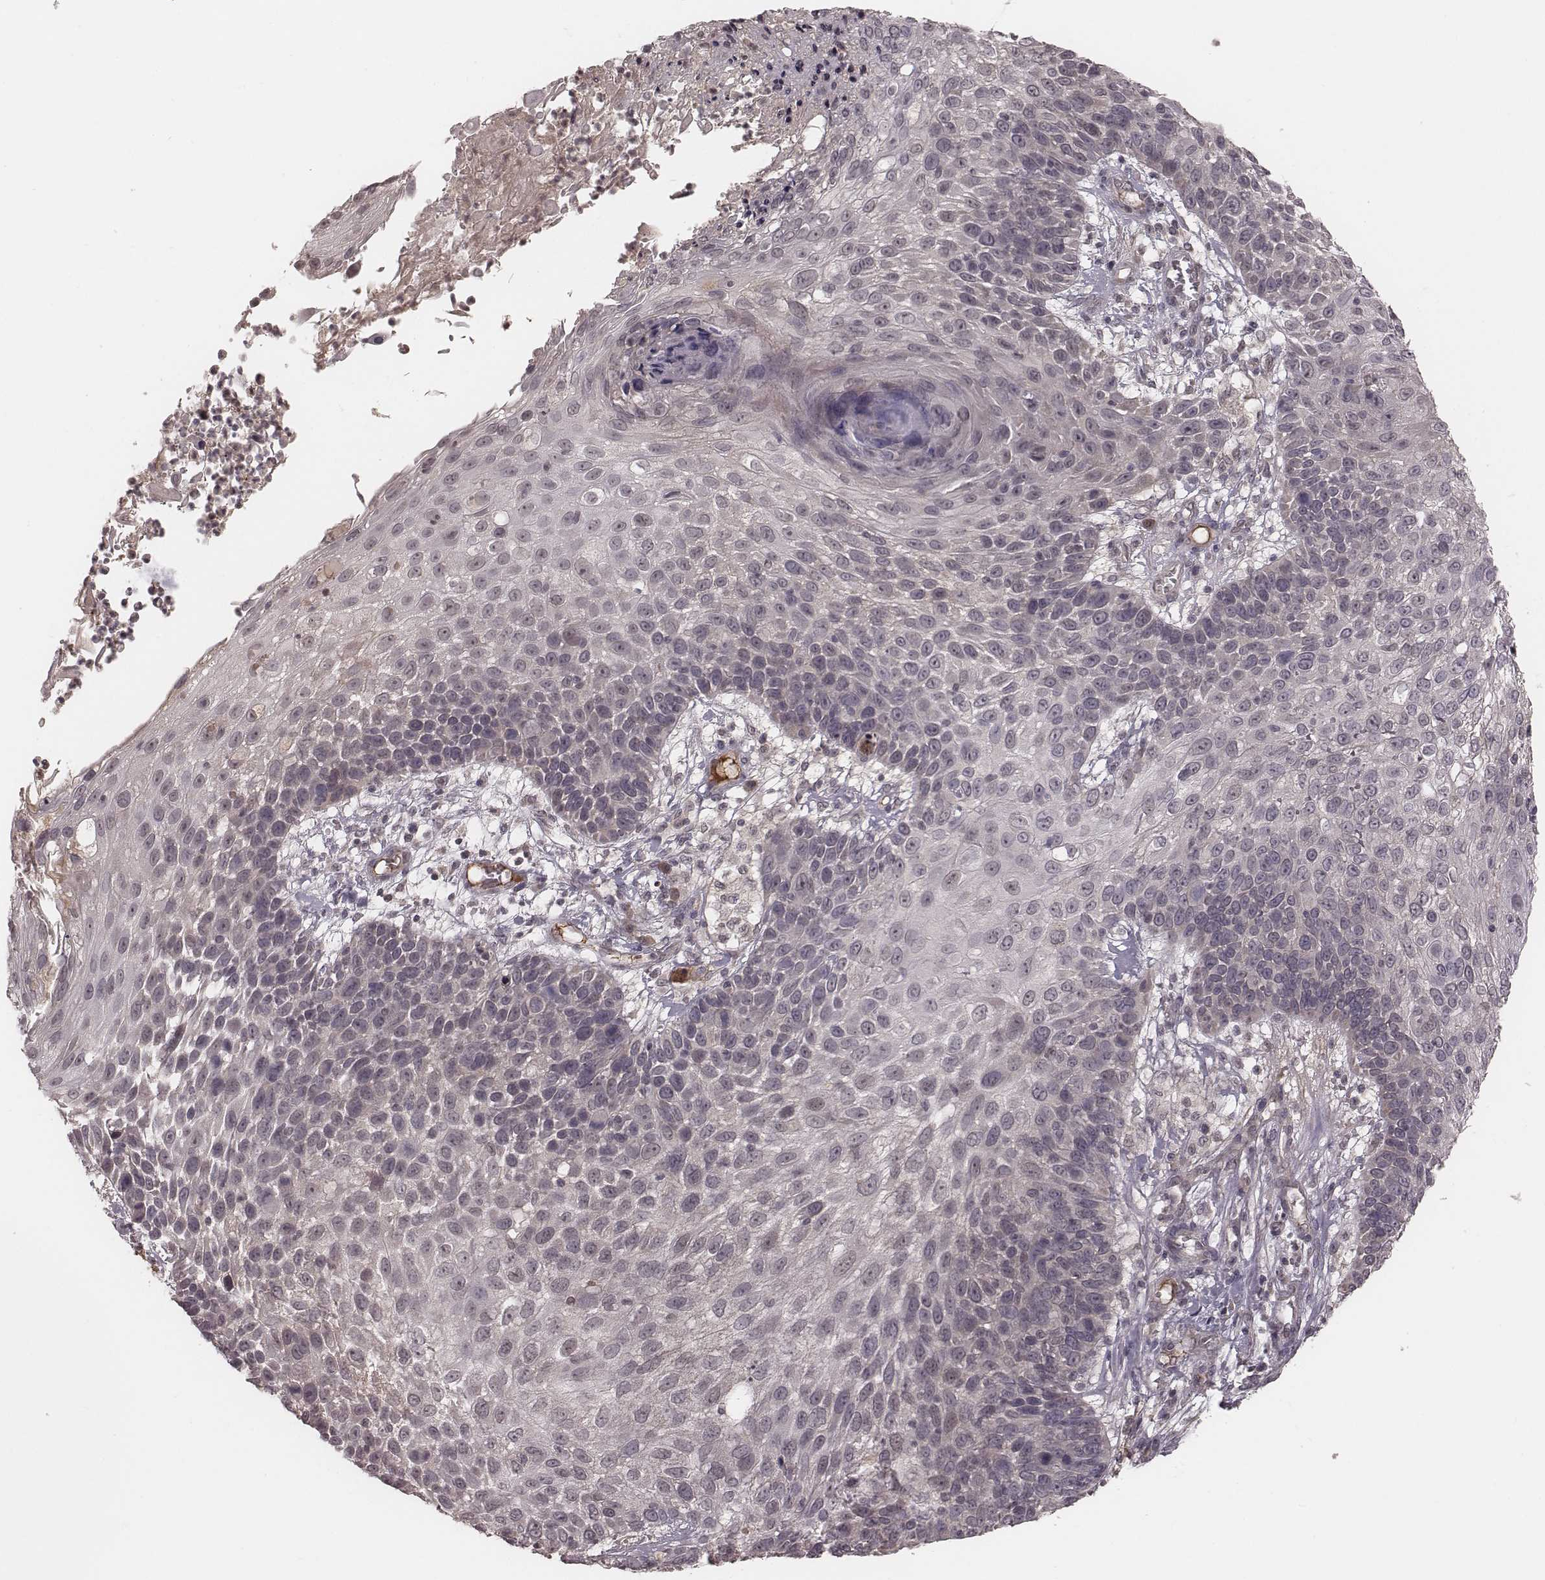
{"staining": {"intensity": "negative", "quantity": "none", "location": "none"}, "tissue": "skin cancer", "cell_type": "Tumor cells", "image_type": "cancer", "snomed": [{"axis": "morphology", "description": "Squamous cell carcinoma, NOS"}, {"axis": "topography", "description": "Skin"}], "caption": "Immunohistochemical staining of human squamous cell carcinoma (skin) exhibits no significant staining in tumor cells.", "gene": "IL5", "patient": {"sex": "male", "age": 92}}